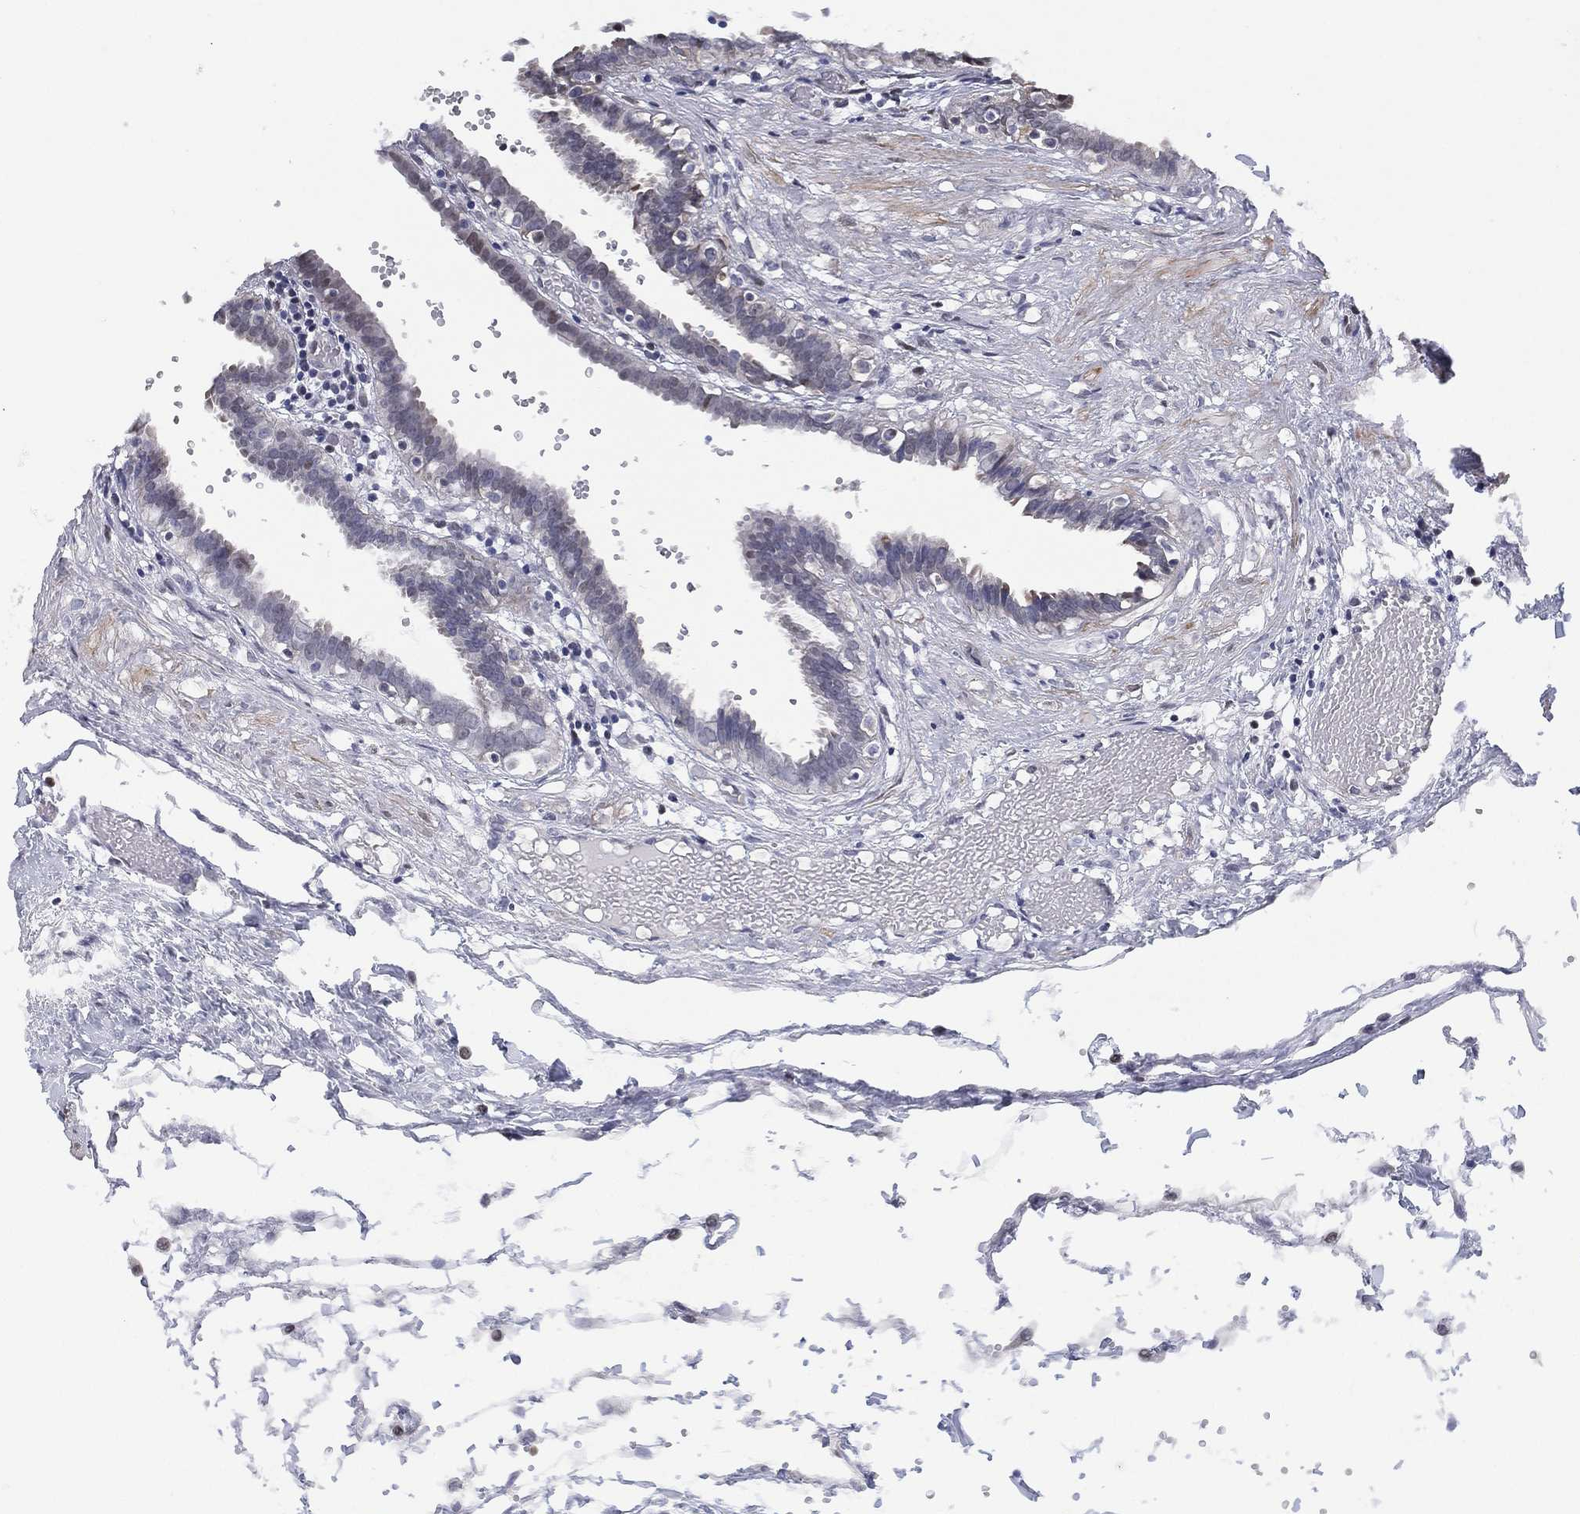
{"staining": {"intensity": "weak", "quantity": "<25%", "location": "nuclear"}, "tissue": "fallopian tube", "cell_type": "Glandular cells", "image_type": "normal", "snomed": [{"axis": "morphology", "description": "Normal tissue, NOS"}, {"axis": "topography", "description": "Fallopian tube"}], "caption": "Photomicrograph shows no significant protein staining in glandular cells of normal fallopian tube.", "gene": "SLC4A4", "patient": {"sex": "female", "age": 37}}